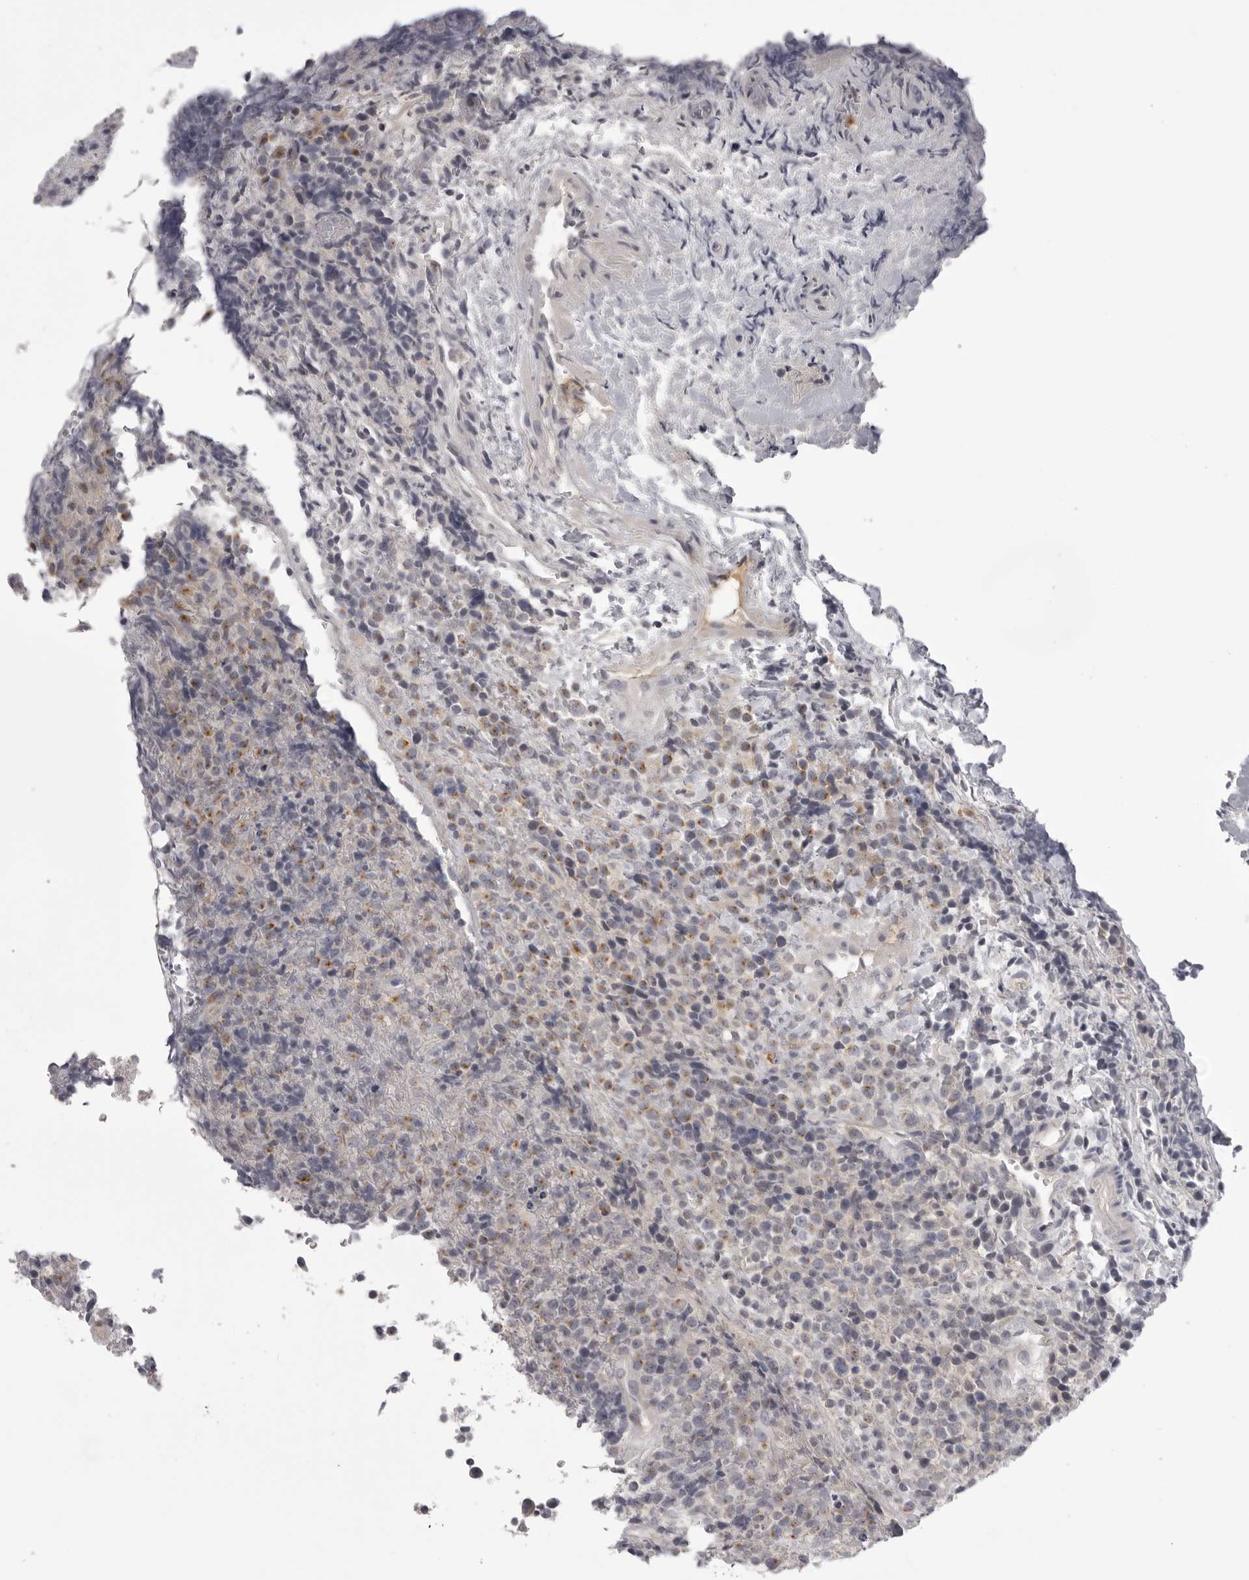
{"staining": {"intensity": "moderate", "quantity": "25%-75%", "location": "cytoplasmic/membranous"}, "tissue": "lymphoma", "cell_type": "Tumor cells", "image_type": "cancer", "snomed": [{"axis": "morphology", "description": "Malignant lymphoma, non-Hodgkin's type, High grade"}, {"axis": "topography", "description": "Lymph node"}], "caption": "Protein staining reveals moderate cytoplasmic/membranous positivity in about 25%-75% of tumor cells in lymphoma.", "gene": "EPHA10", "patient": {"sex": "male", "age": 13}}